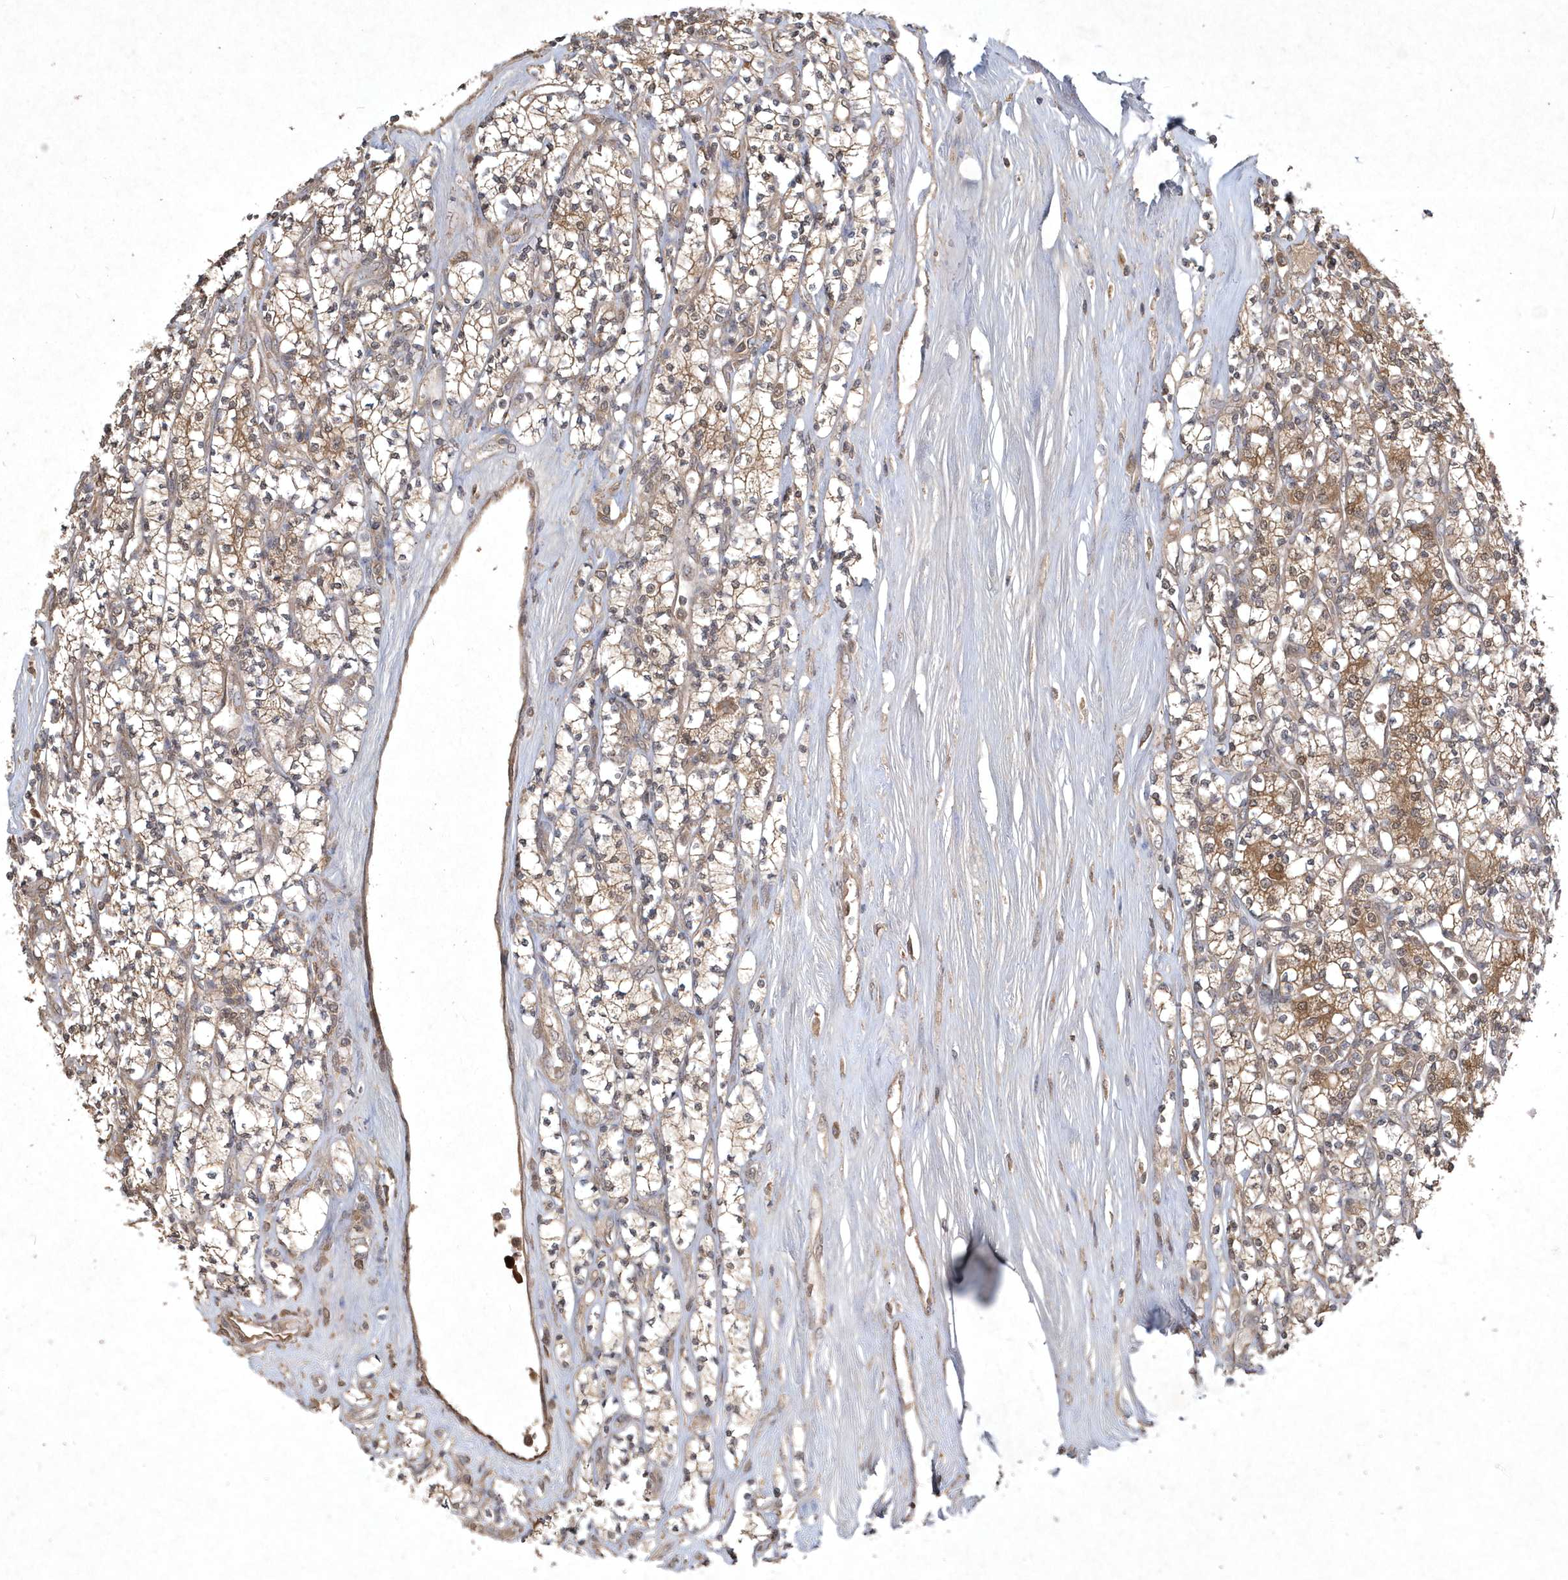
{"staining": {"intensity": "moderate", "quantity": "25%-75%", "location": "cytoplasmic/membranous"}, "tissue": "renal cancer", "cell_type": "Tumor cells", "image_type": "cancer", "snomed": [{"axis": "morphology", "description": "Adenocarcinoma, NOS"}, {"axis": "topography", "description": "Kidney"}], "caption": "Protein positivity by immunohistochemistry (IHC) reveals moderate cytoplasmic/membranous expression in about 25%-75% of tumor cells in renal adenocarcinoma. (brown staining indicates protein expression, while blue staining denotes nuclei).", "gene": "AKR7A2", "patient": {"sex": "male", "age": 77}}